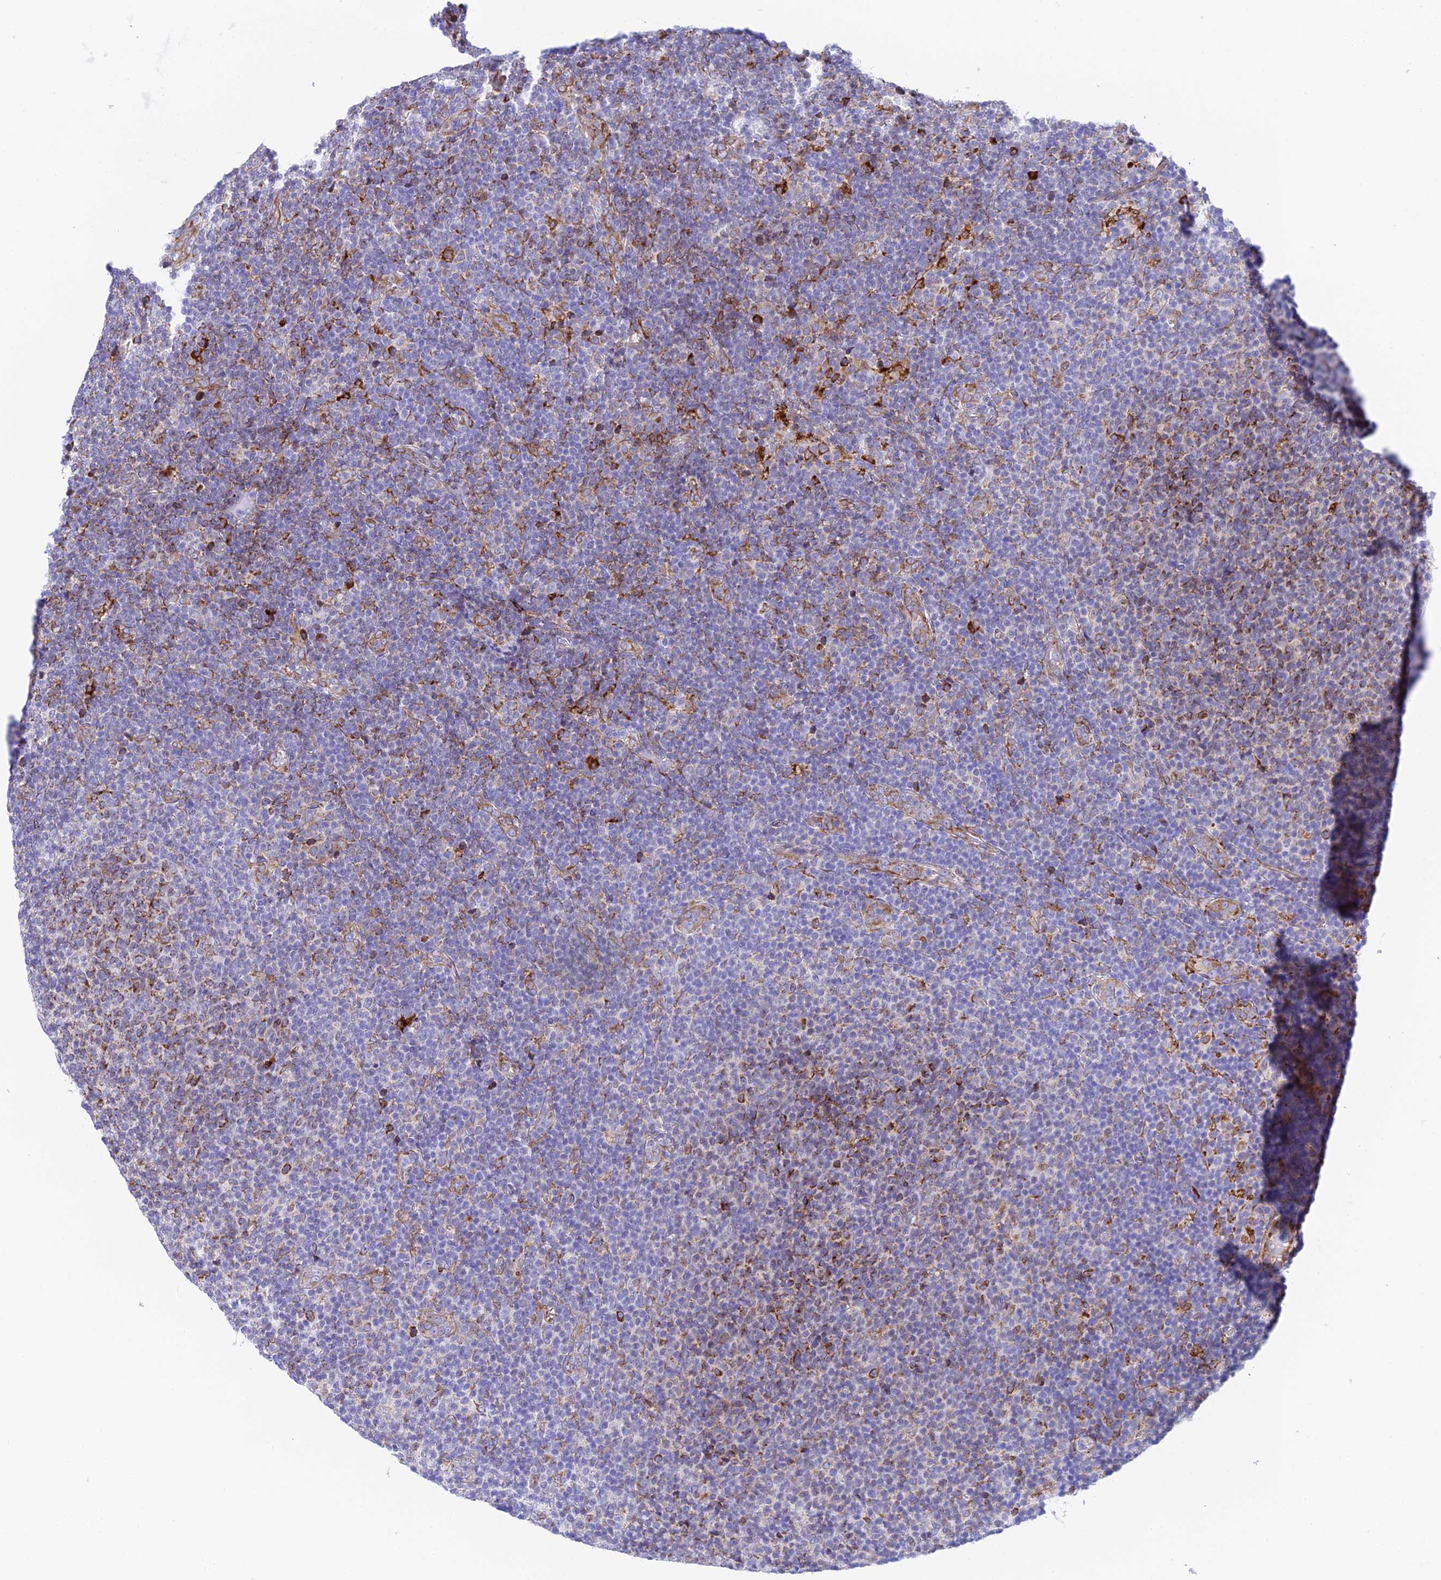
{"staining": {"intensity": "strong", "quantity": "<25%", "location": "cytoplasmic/membranous"}, "tissue": "lymphoma", "cell_type": "Tumor cells", "image_type": "cancer", "snomed": [{"axis": "morphology", "description": "Malignant lymphoma, non-Hodgkin's type, Low grade"}, {"axis": "topography", "description": "Lymph node"}], "caption": "Strong cytoplasmic/membranous positivity is present in about <25% of tumor cells in low-grade malignant lymphoma, non-Hodgkin's type.", "gene": "TUBGCP6", "patient": {"sex": "male", "age": 66}}